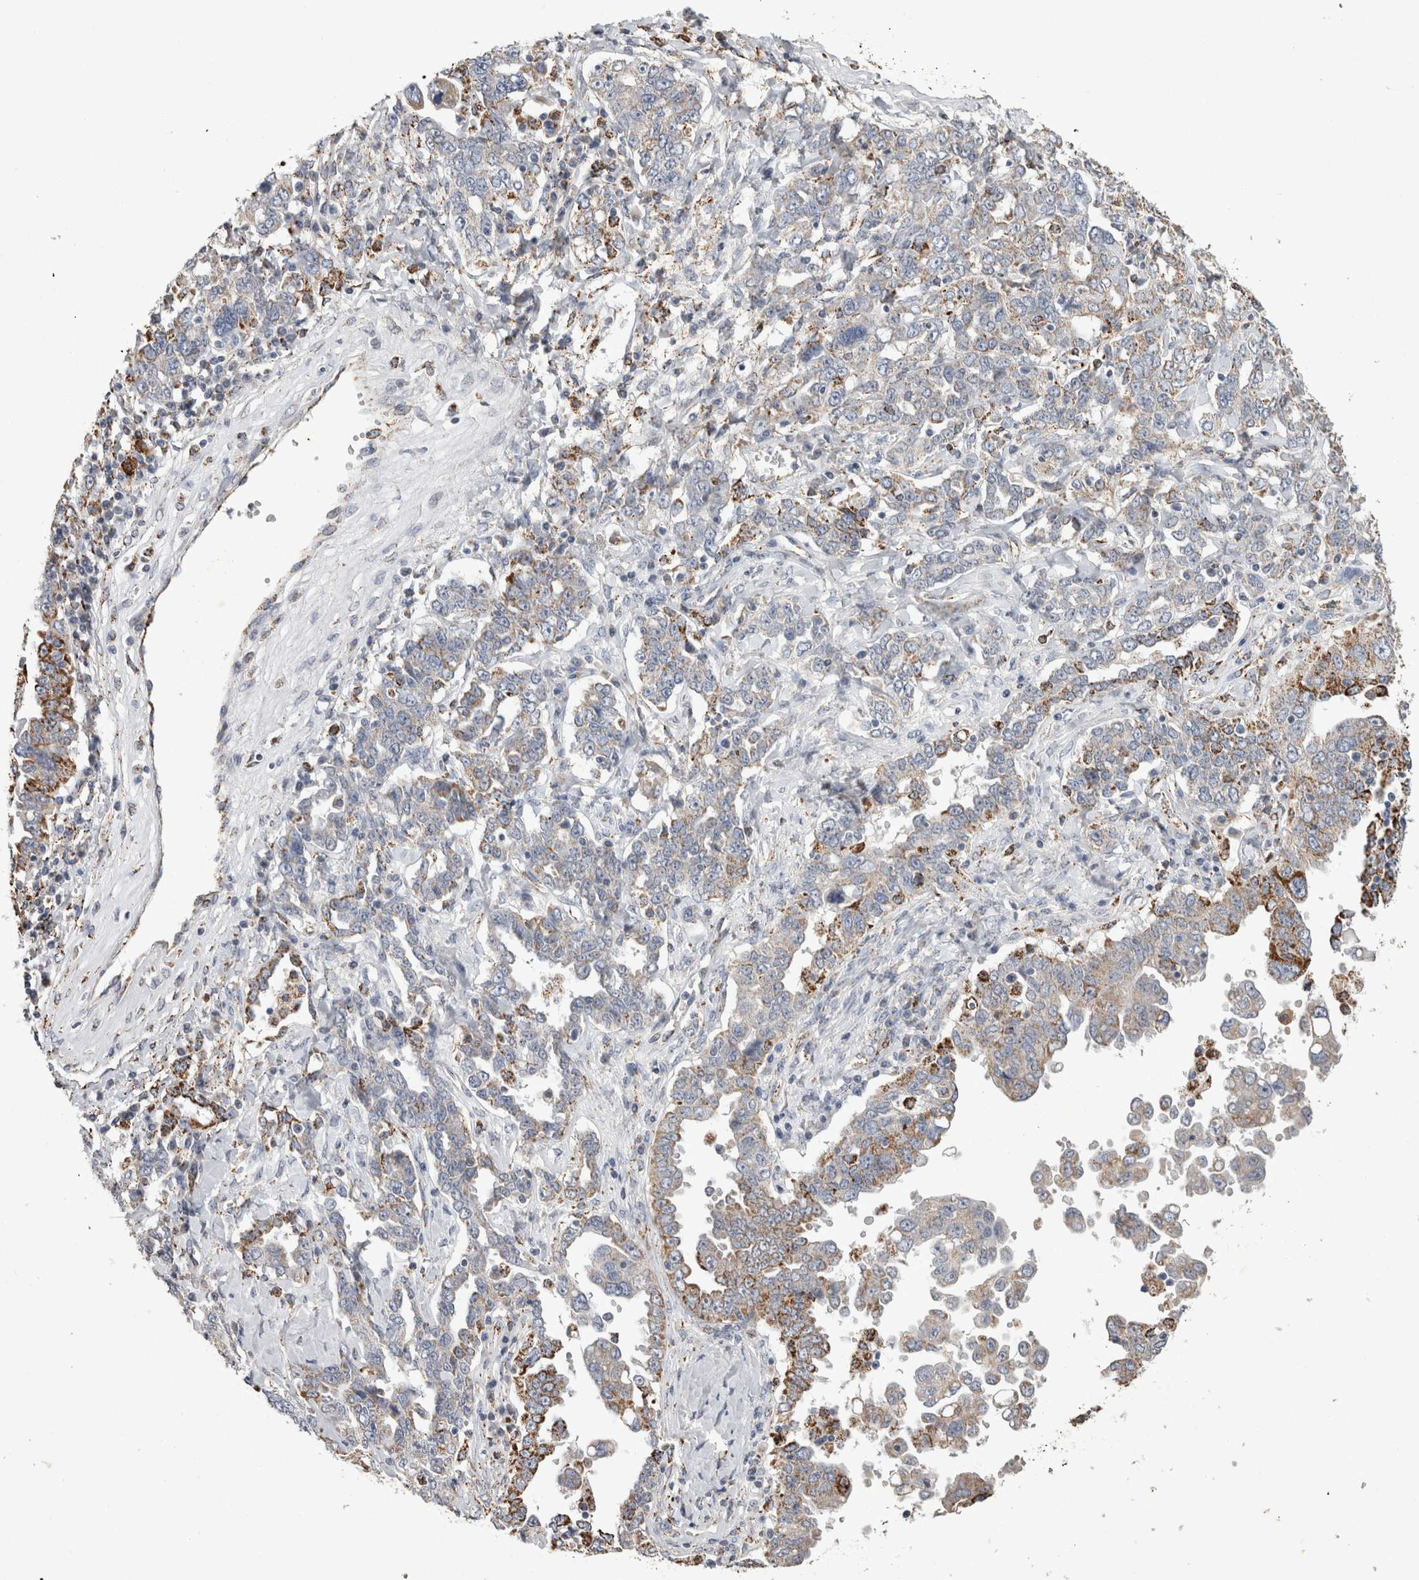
{"staining": {"intensity": "strong", "quantity": "<25%", "location": "cytoplasmic/membranous"}, "tissue": "ovarian cancer", "cell_type": "Tumor cells", "image_type": "cancer", "snomed": [{"axis": "morphology", "description": "Carcinoma, endometroid"}, {"axis": "topography", "description": "Ovary"}], "caption": "Tumor cells demonstrate strong cytoplasmic/membranous positivity in about <25% of cells in ovarian endometroid carcinoma.", "gene": "DKK3", "patient": {"sex": "female", "age": 62}}